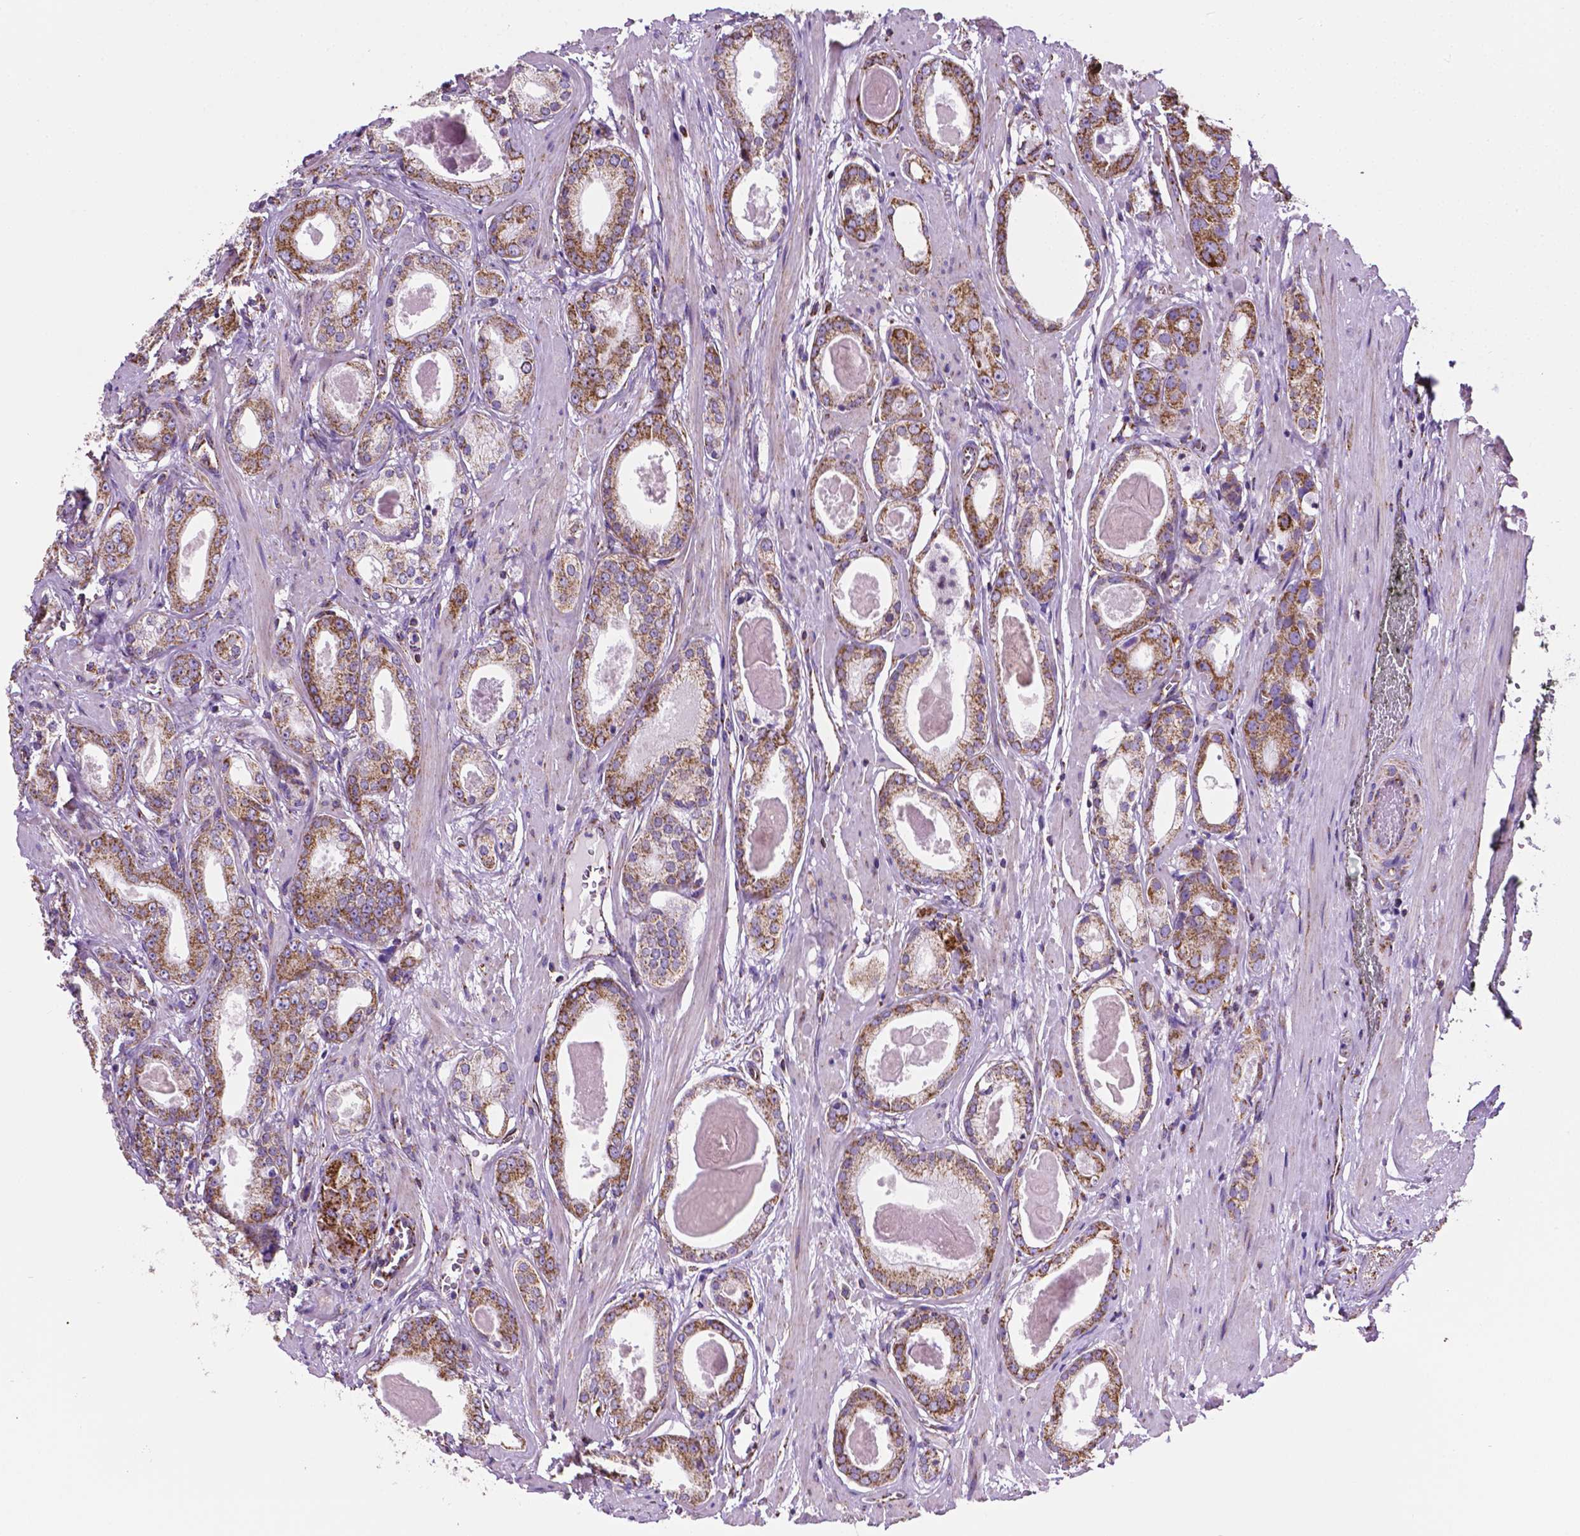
{"staining": {"intensity": "strong", "quantity": ">75%", "location": "cytoplasmic/membranous"}, "tissue": "prostate cancer", "cell_type": "Tumor cells", "image_type": "cancer", "snomed": [{"axis": "morphology", "description": "Adenocarcinoma, NOS"}, {"axis": "morphology", "description": "Adenocarcinoma, Low grade"}, {"axis": "topography", "description": "Prostate"}], "caption": "This is a photomicrograph of immunohistochemistry staining of prostate cancer (low-grade adenocarcinoma), which shows strong expression in the cytoplasmic/membranous of tumor cells.", "gene": "RMDN3", "patient": {"sex": "male", "age": 64}}